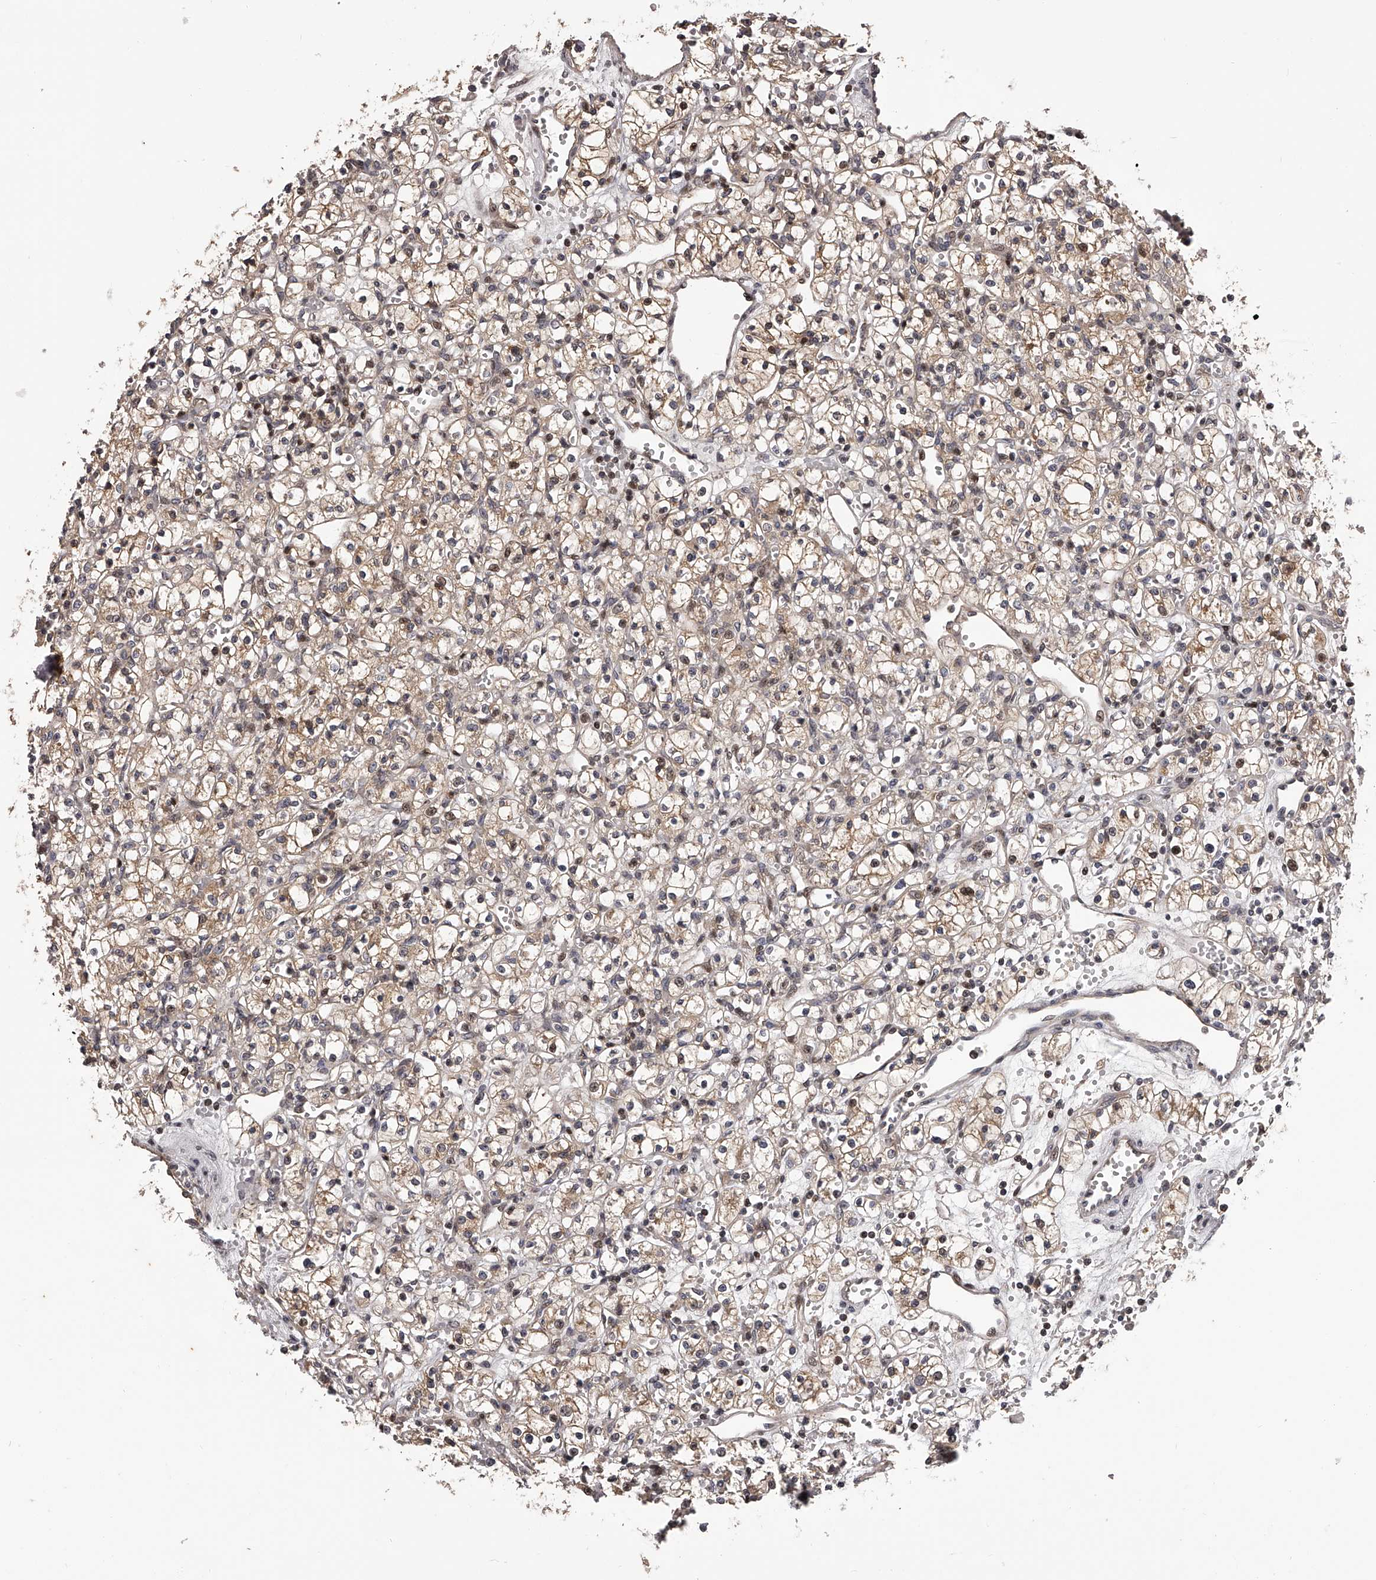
{"staining": {"intensity": "weak", "quantity": "25%-75%", "location": "cytoplasmic/membranous"}, "tissue": "renal cancer", "cell_type": "Tumor cells", "image_type": "cancer", "snomed": [{"axis": "morphology", "description": "Adenocarcinoma, NOS"}, {"axis": "topography", "description": "Kidney"}], "caption": "Protein expression analysis of renal adenocarcinoma shows weak cytoplasmic/membranous expression in about 25%-75% of tumor cells. Immunohistochemistry (ihc) stains the protein of interest in brown and the nuclei are stained blue.", "gene": "PFDN2", "patient": {"sex": "female", "age": 59}}